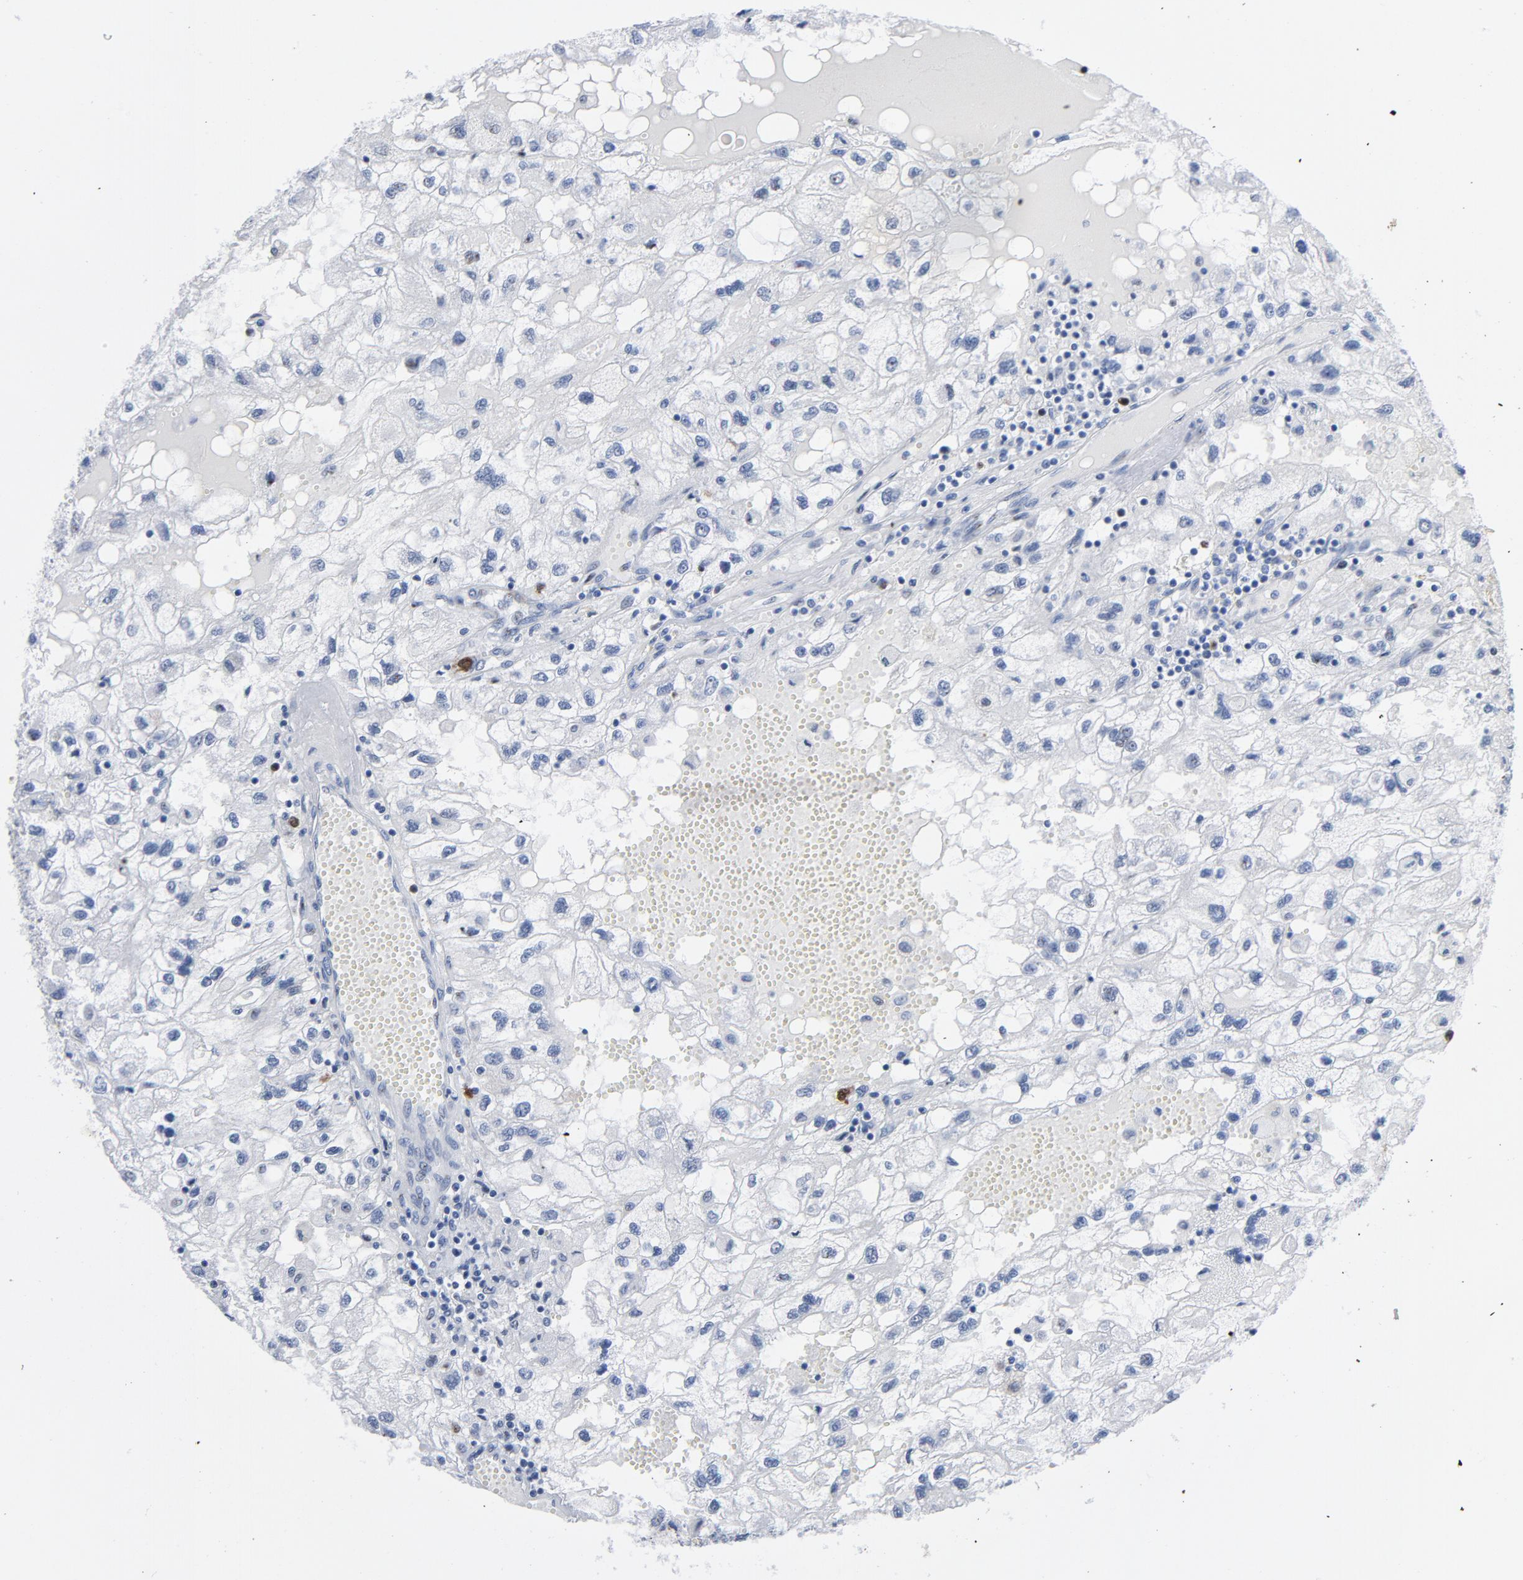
{"staining": {"intensity": "weak", "quantity": "<25%", "location": "cytoplasmic/membranous,nuclear"}, "tissue": "renal cancer", "cell_type": "Tumor cells", "image_type": "cancer", "snomed": [{"axis": "morphology", "description": "Normal tissue, NOS"}, {"axis": "morphology", "description": "Adenocarcinoma, NOS"}, {"axis": "topography", "description": "Kidney"}], "caption": "The histopathology image displays no staining of tumor cells in renal adenocarcinoma.", "gene": "CDC20", "patient": {"sex": "male", "age": 71}}